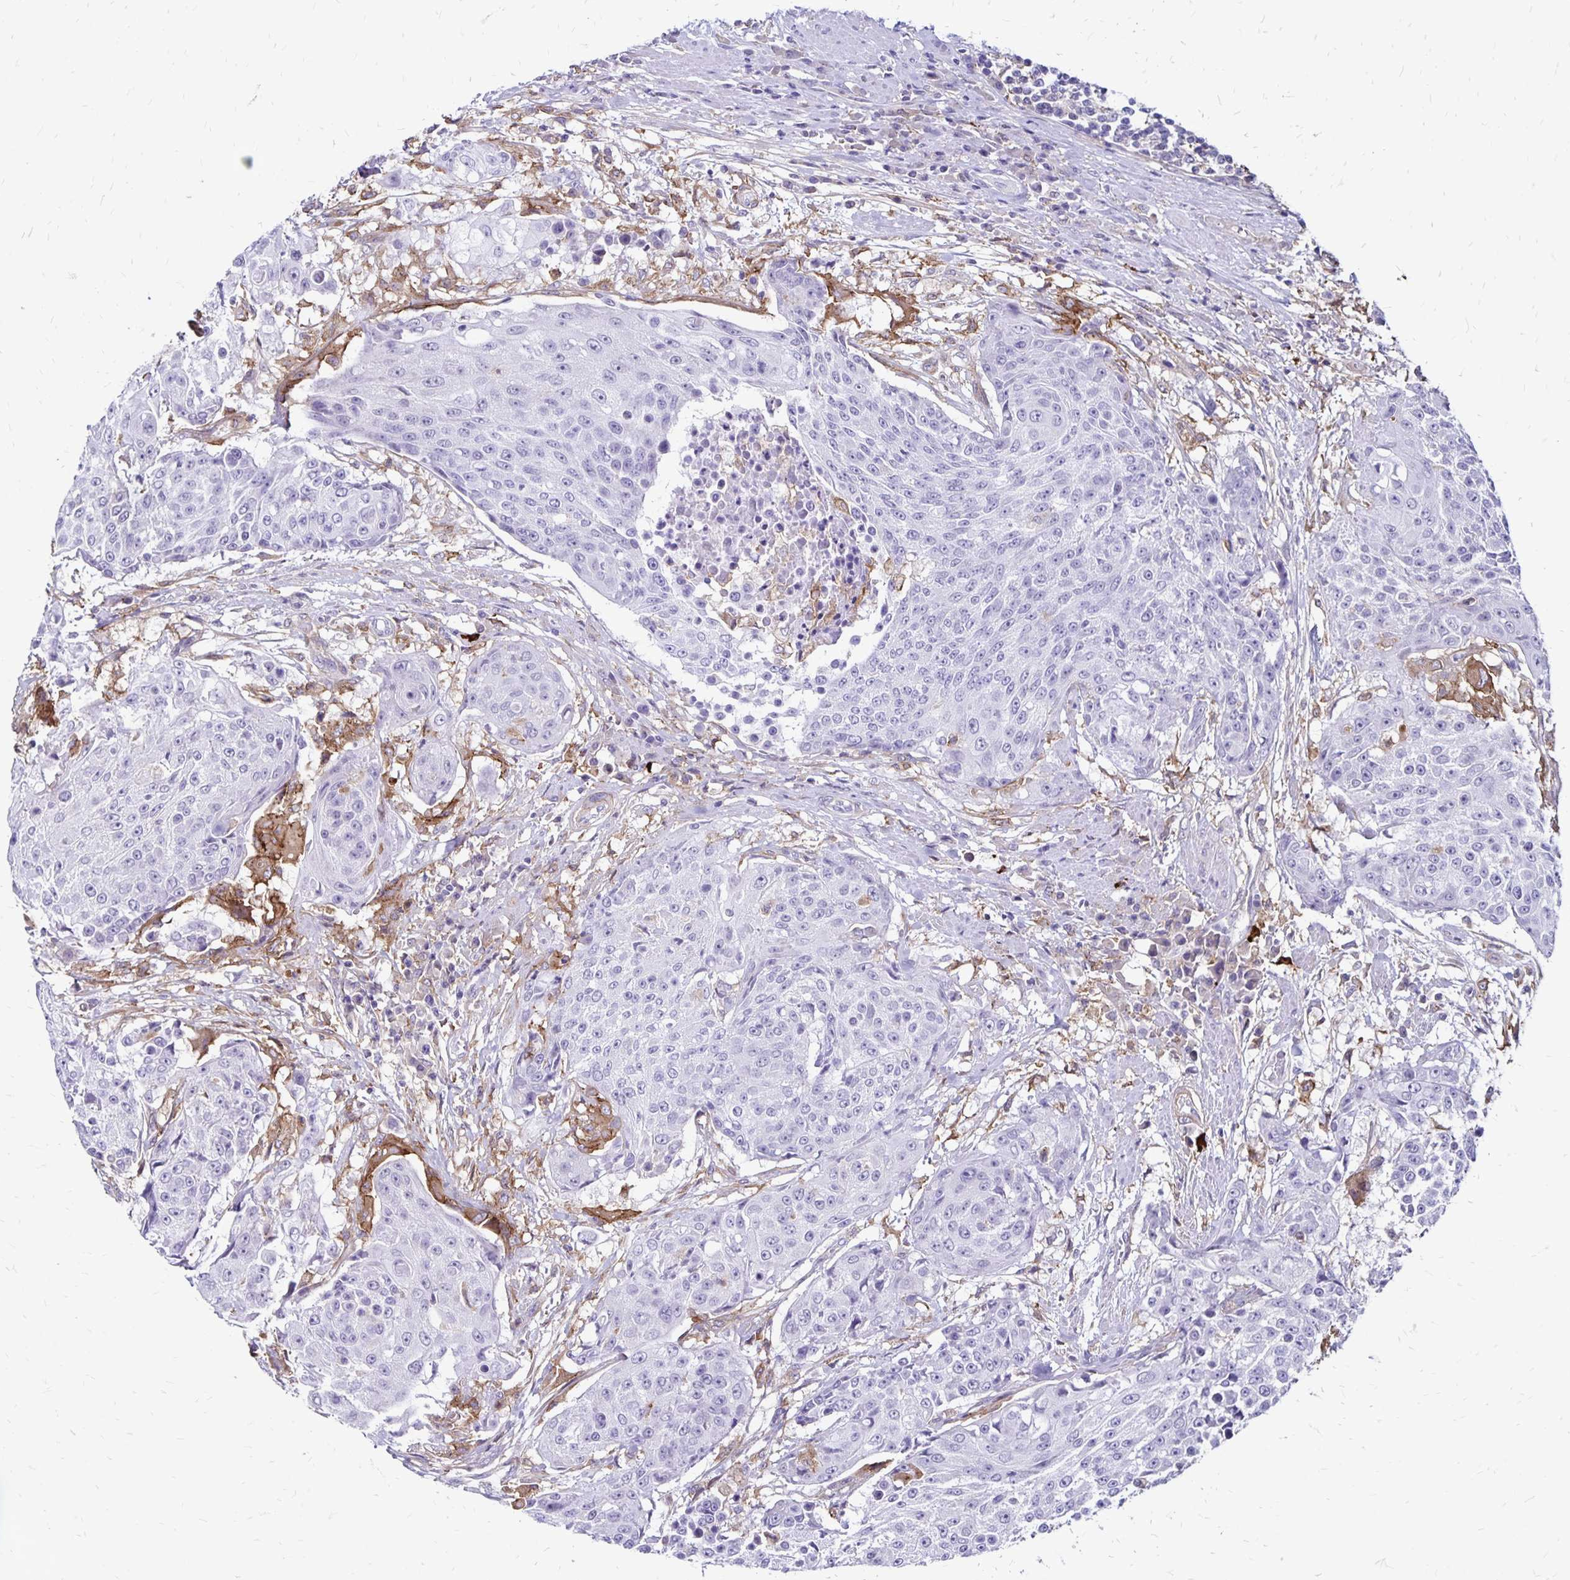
{"staining": {"intensity": "negative", "quantity": "none", "location": "none"}, "tissue": "urothelial cancer", "cell_type": "Tumor cells", "image_type": "cancer", "snomed": [{"axis": "morphology", "description": "Urothelial carcinoma, High grade"}, {"axis": "topography", "description": "Urinary bladder"}], "caption": "A micrograph of urothelial cancer stained for a protein reveals no brown staining in tumor cells. The staining was performed using DAB to visualize the protein expression in brown, while the nuclei were stained in blue with hematoxylin (Magnification: 20x).", "gene": "TNS3", "patient": {"sex": "female", "age": 63}}